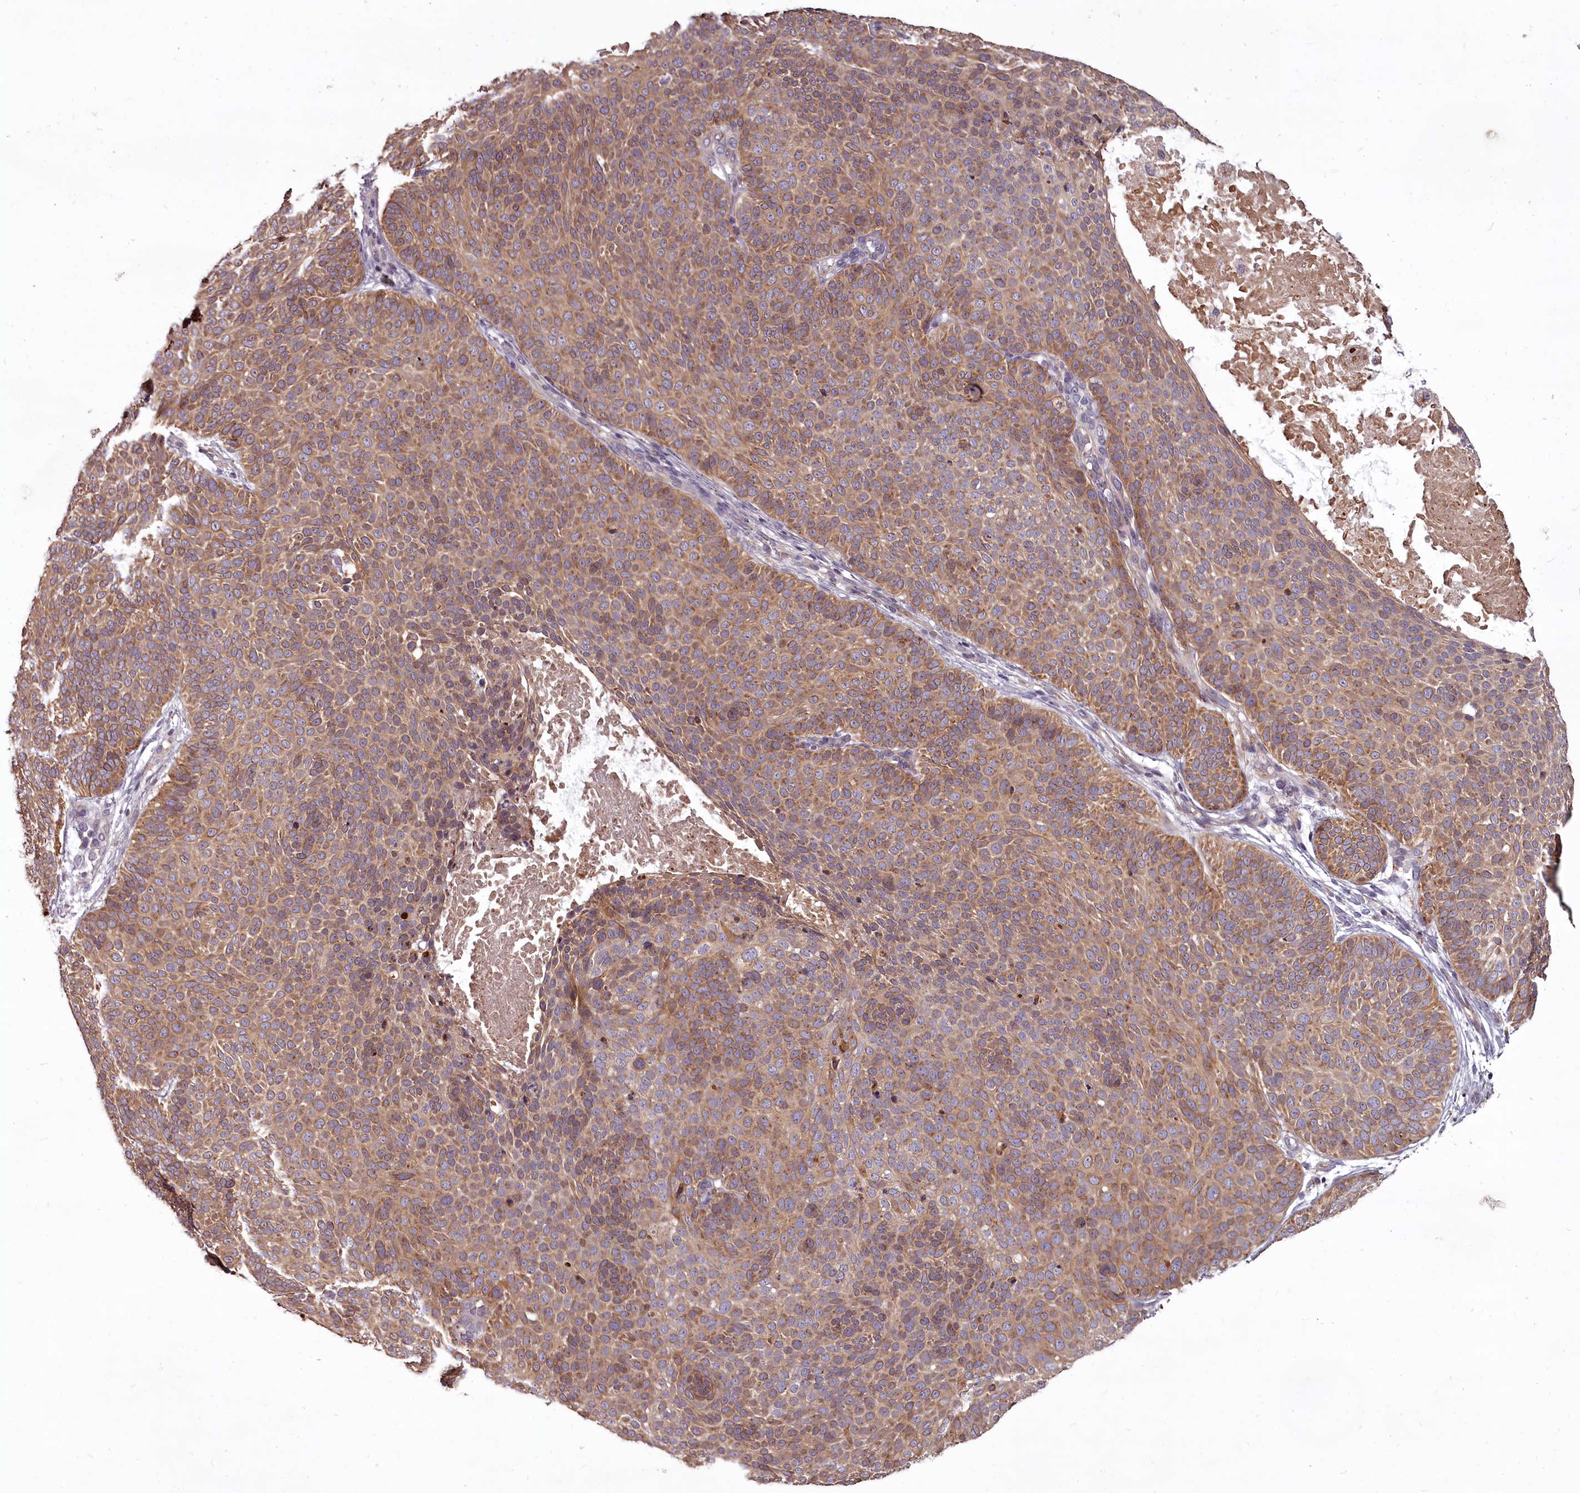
{"staining": {"intensity": "moderate", "quantity": ">75%", "location": "cytoplasmic/membranous"}, "tissue": "skin cancer", "cell_type": "Tumor cells", "image_type": "cancer", "snomed": [{"axis": "morphology", "description": "Basal cell carcinoma"}, {"axis": "topography", "description": "Skin"}], "caption": "Moderate cytoplasmic/membranous expression is present in about >75% of tumor cells in basal cell carcinoma (skin).", "gene": "STX6", "patient": {"sex": "male", "age": 85}}